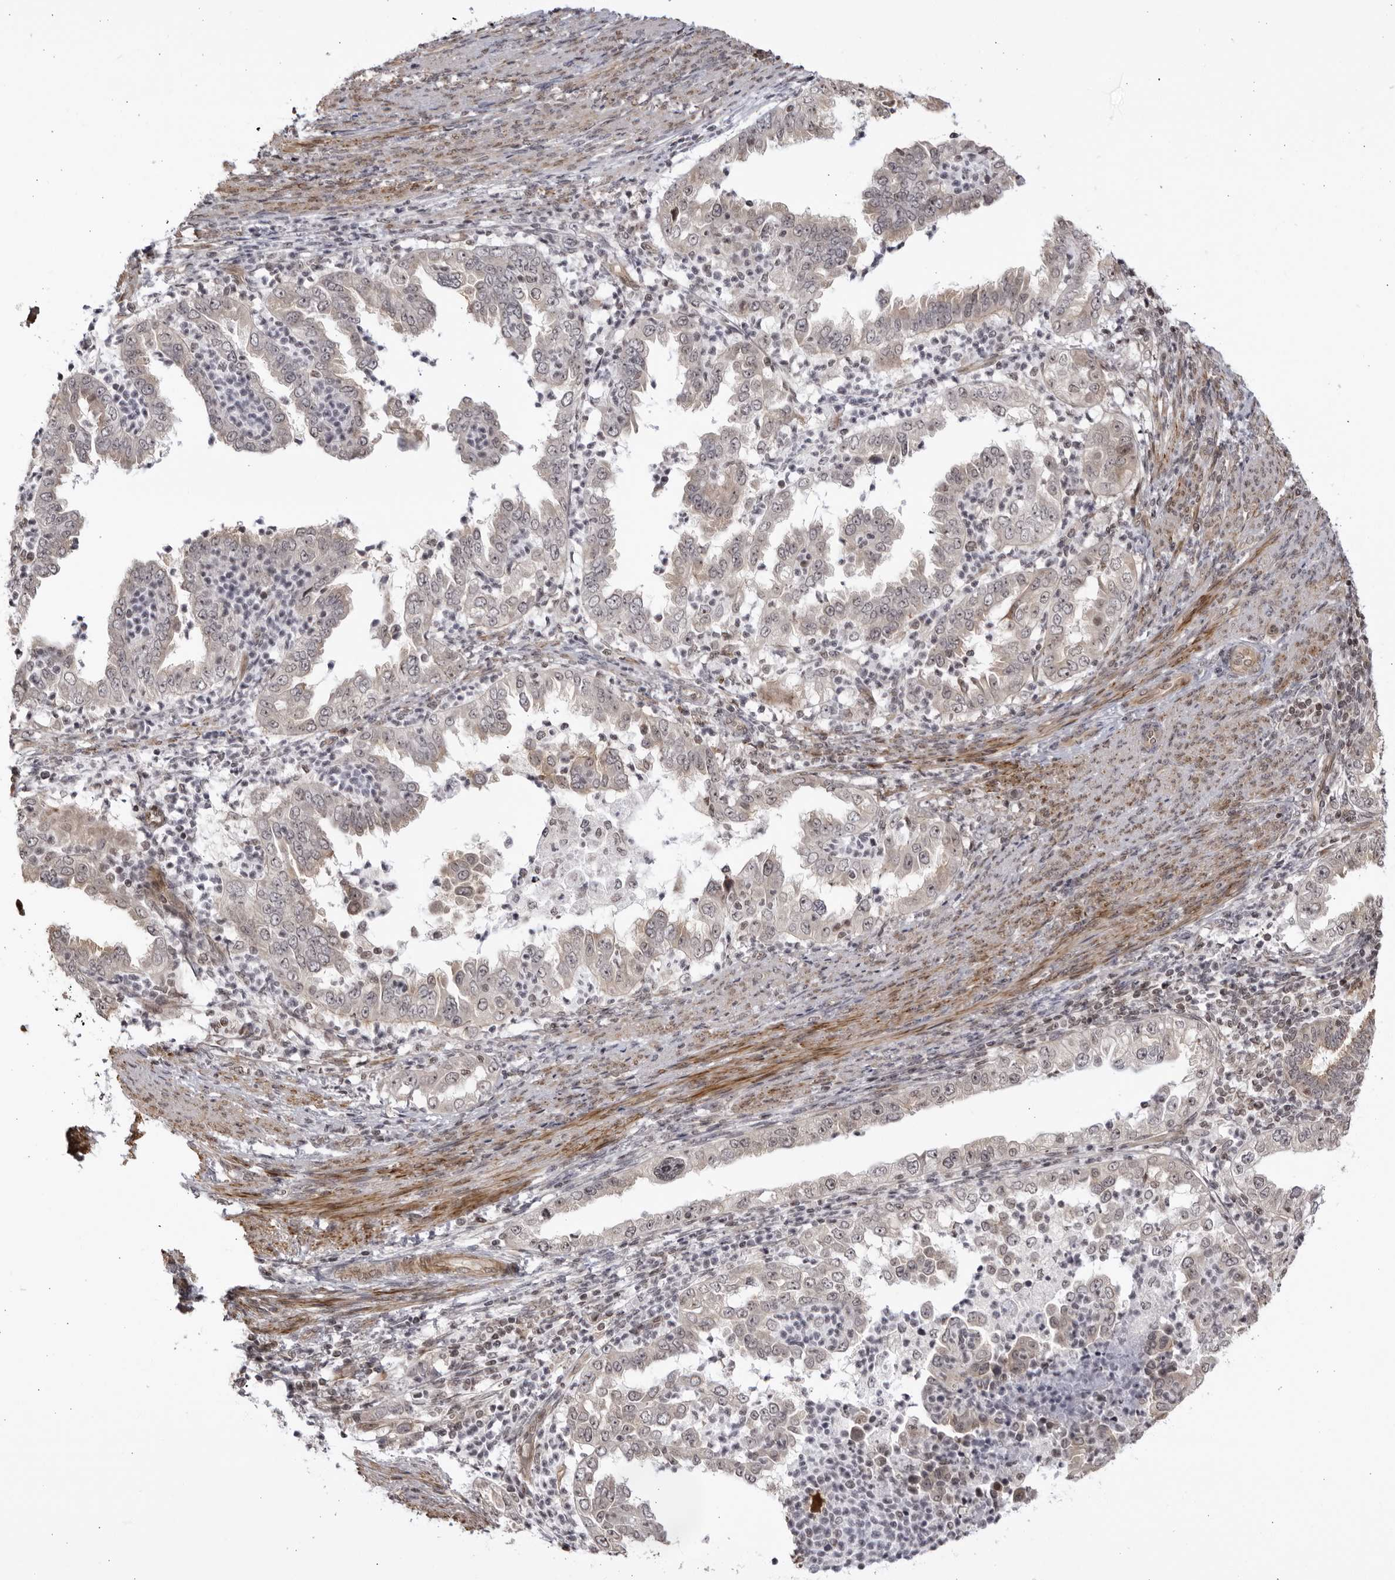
{"staining": {"intensity": "weak", "quantity": ">75%", "location": "nuclear"}, "tissue": "endometrial cancer", "cell_type": "Tumor cells", "image_type": "cancer", "snomed": [{"axis": "morphology", "description": "Adenocarcinoma, NOS"}, {"axis": "topography", "description": "Endometrium"}], "caption": "A high-resolution image shows immunohistochemistry staining of endometrial cancer, which shows weak nuclear expression in approximately >75% of tumor cells.", "gene": "CNBD1", "patient": {"sex": "female", "age": 85}}